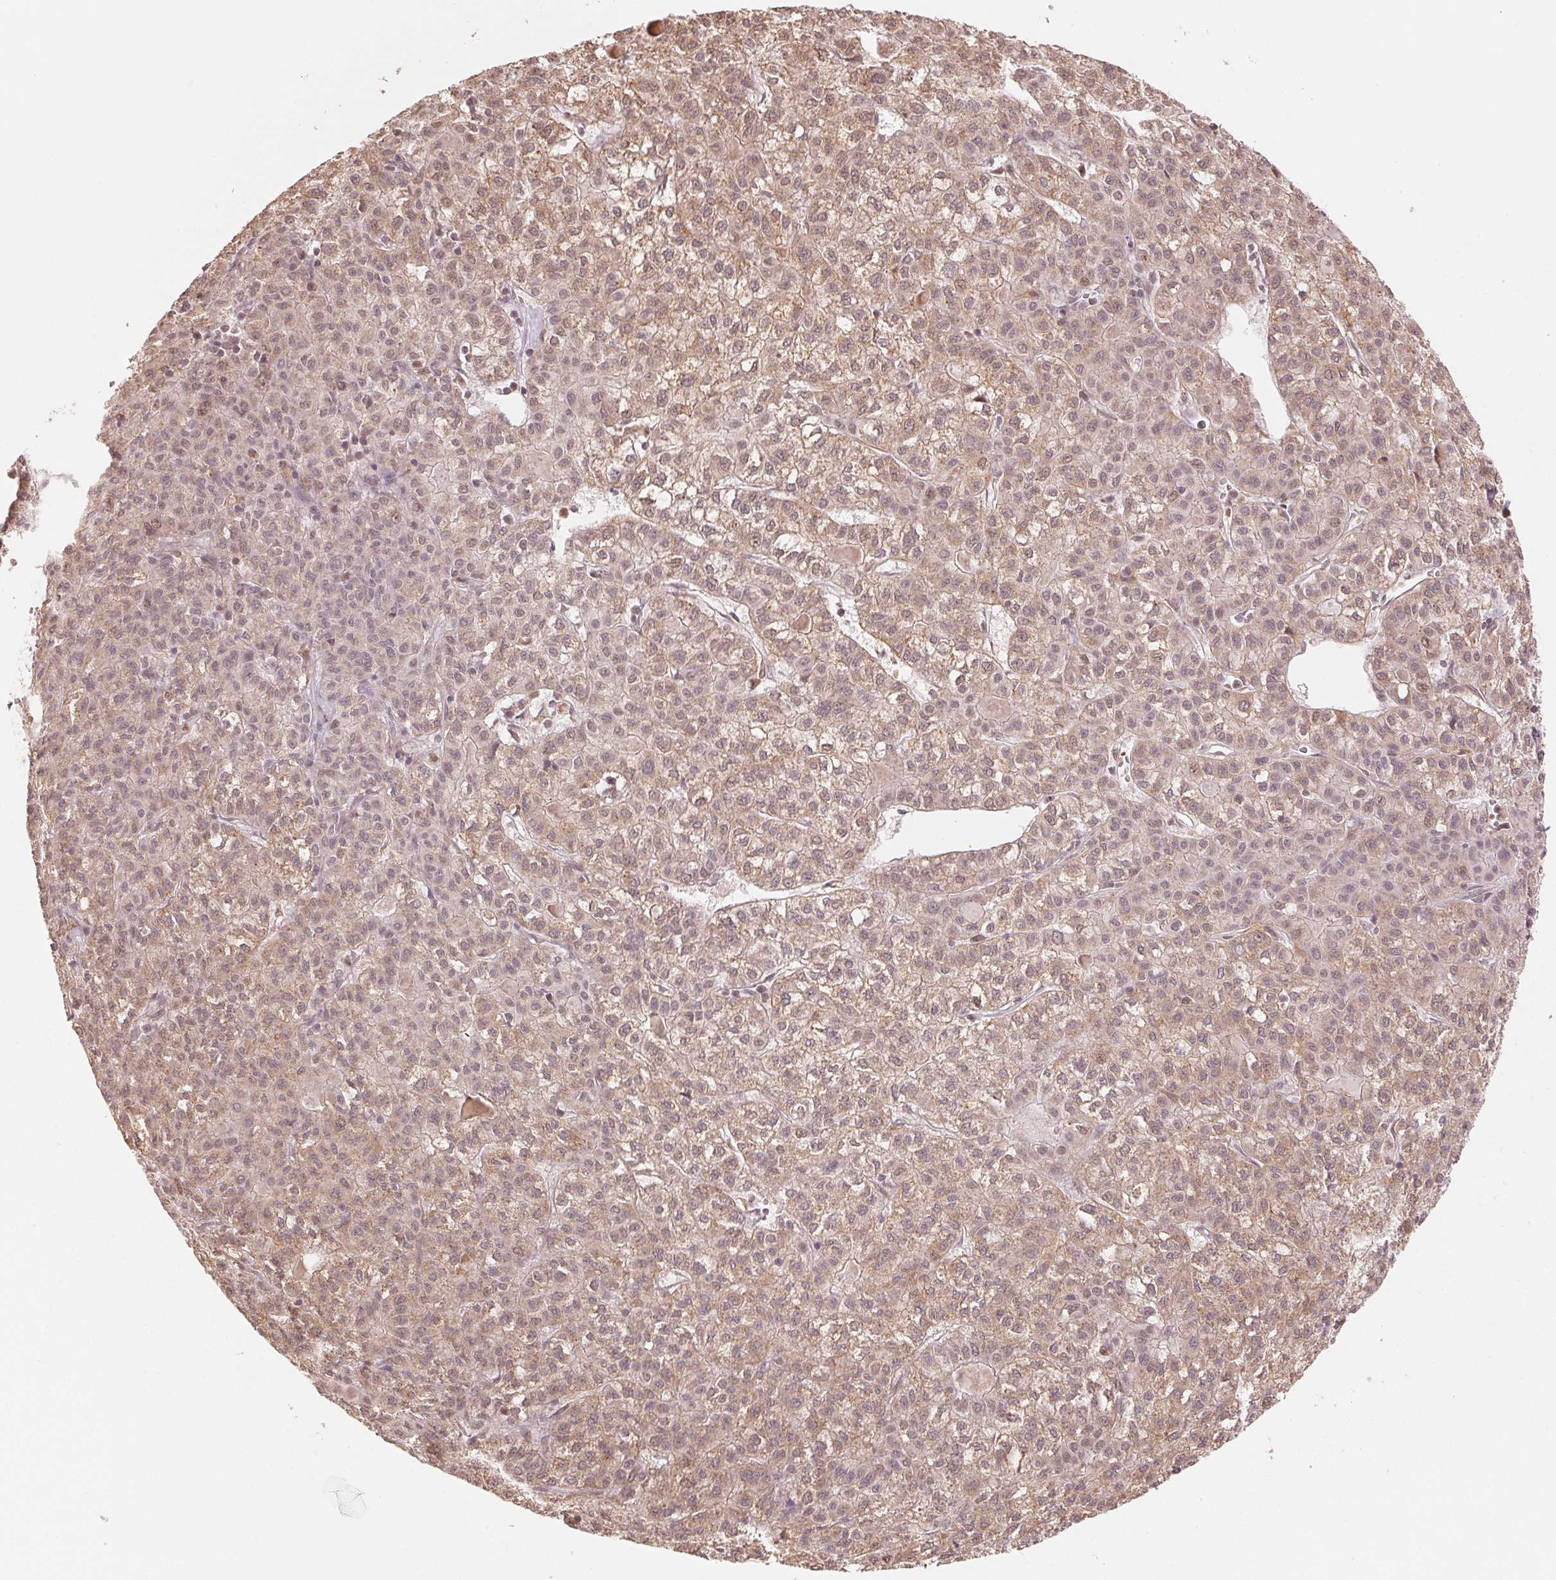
{"staining": {"intensity": "moderate", "quantity": ">75%", "location": "cytoplasmic/membranous,nuclear"}, "tissue": "liver cancer", "cell_type": "Tumor cells", "image_type": "cancer", "snomed": [{"axis": "morphology", "description": "Carcinoma, Hepatocellular, NOS"}, {"axis": "topography", "description": "Liver"}], "caption": "The immunohistochemical stain highlights moderate cytoplasmic/membranous and nuclear expression in tumor cells of hepatocellular carcinoma (liver) tissue.", "gene": "GRHL3", "patient": {"sex": "female", "age": 43}}